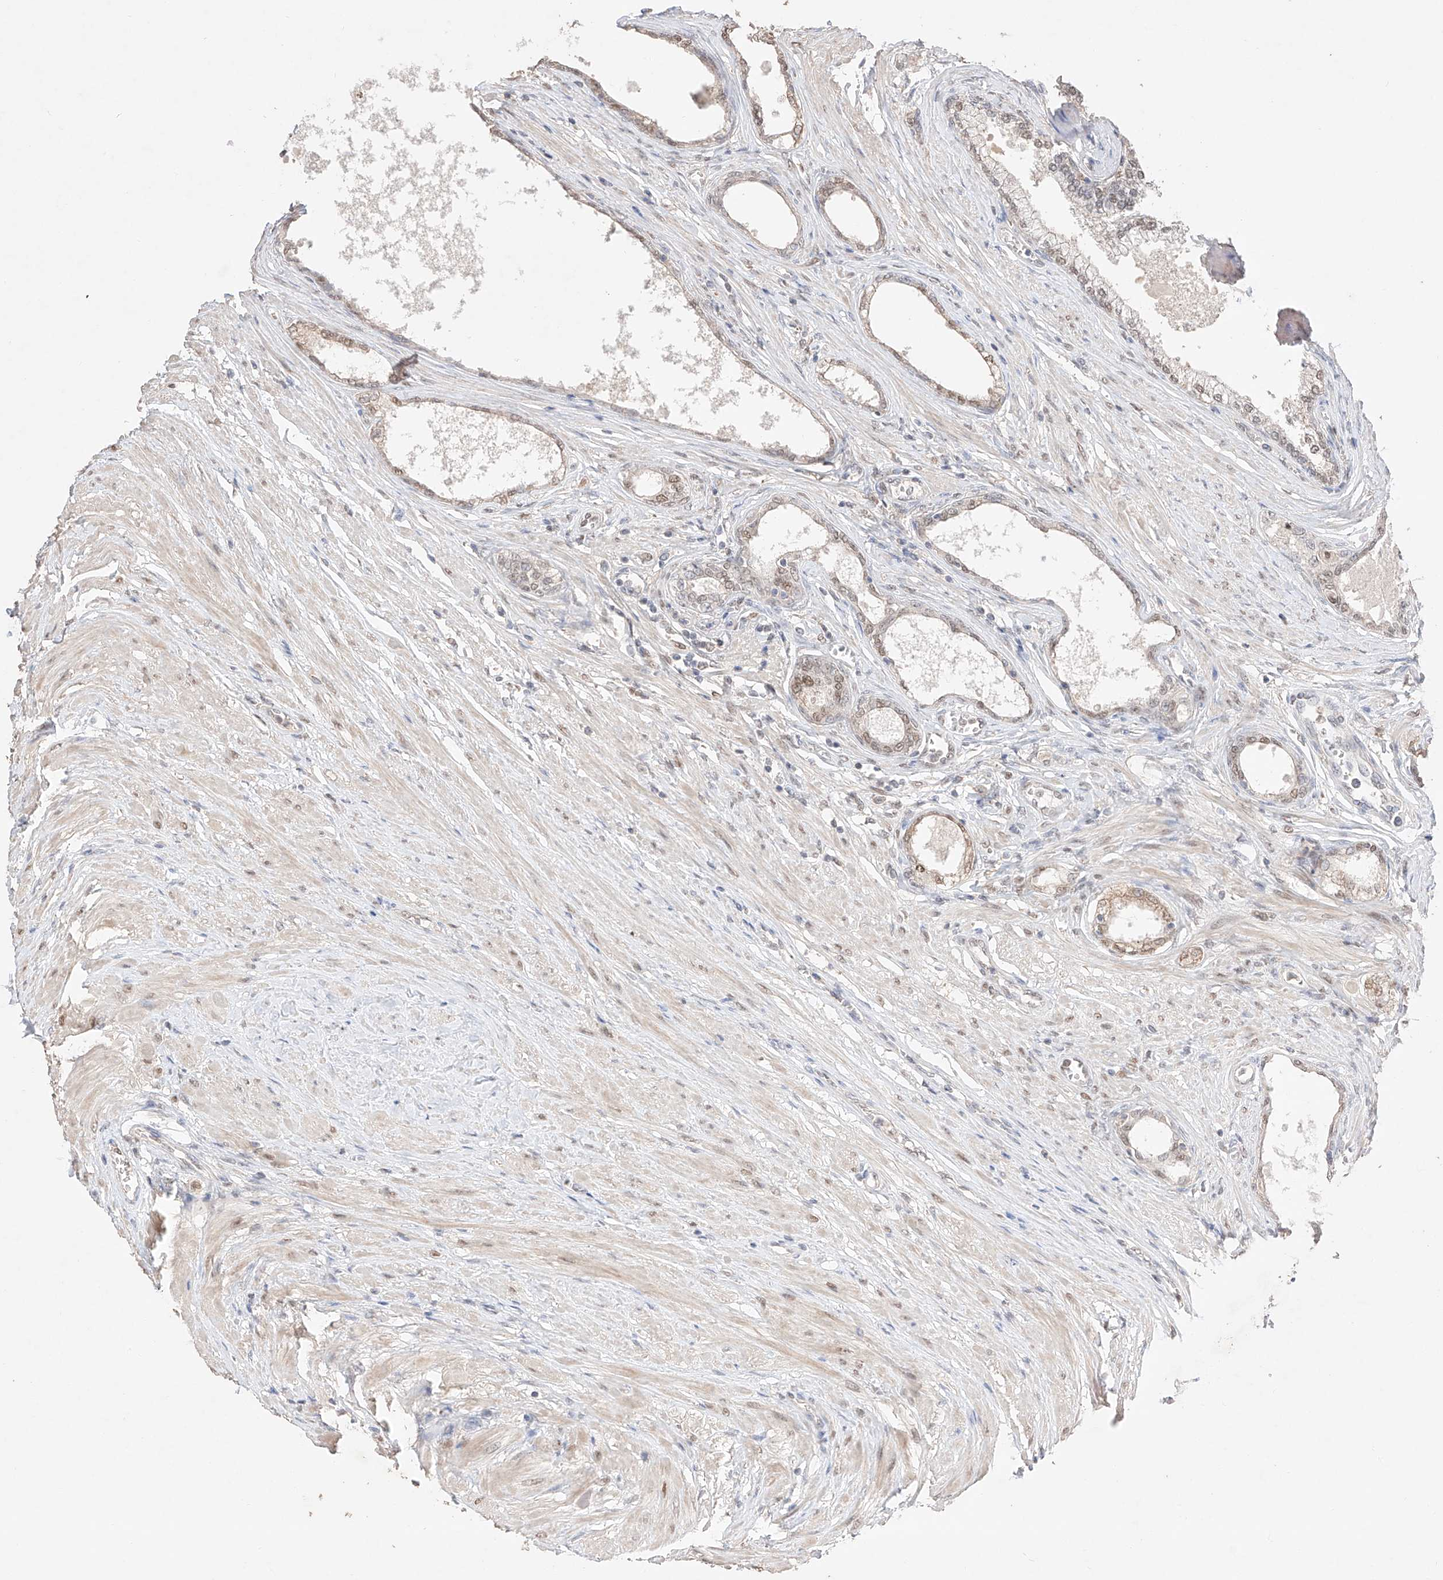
{"staining": {"intensity": "strong", "quantity": "25%-75%", "location": "nuclear"}, "tissue": "prostate", "cell_type": "Glandular cells", "image_type": "normal", "snomed": [{"axis": "morphology", "description": "Normal tissue, NOS"}, {"axis": "morphology", "description": "Urothelial carcinoma, Low grade"}, {"axis": "topography", "description": "Urinary bladder"}, {"axis": "topography", "description": "Prostate"}], "caption": "Strong nuclear staining for a protein is present in approximately 25%-75% of glandular cells of normal prostate using immunohistochemistry (IHC).", "gene": "APIP", "patient": {"sex": "male", "age": 60}}